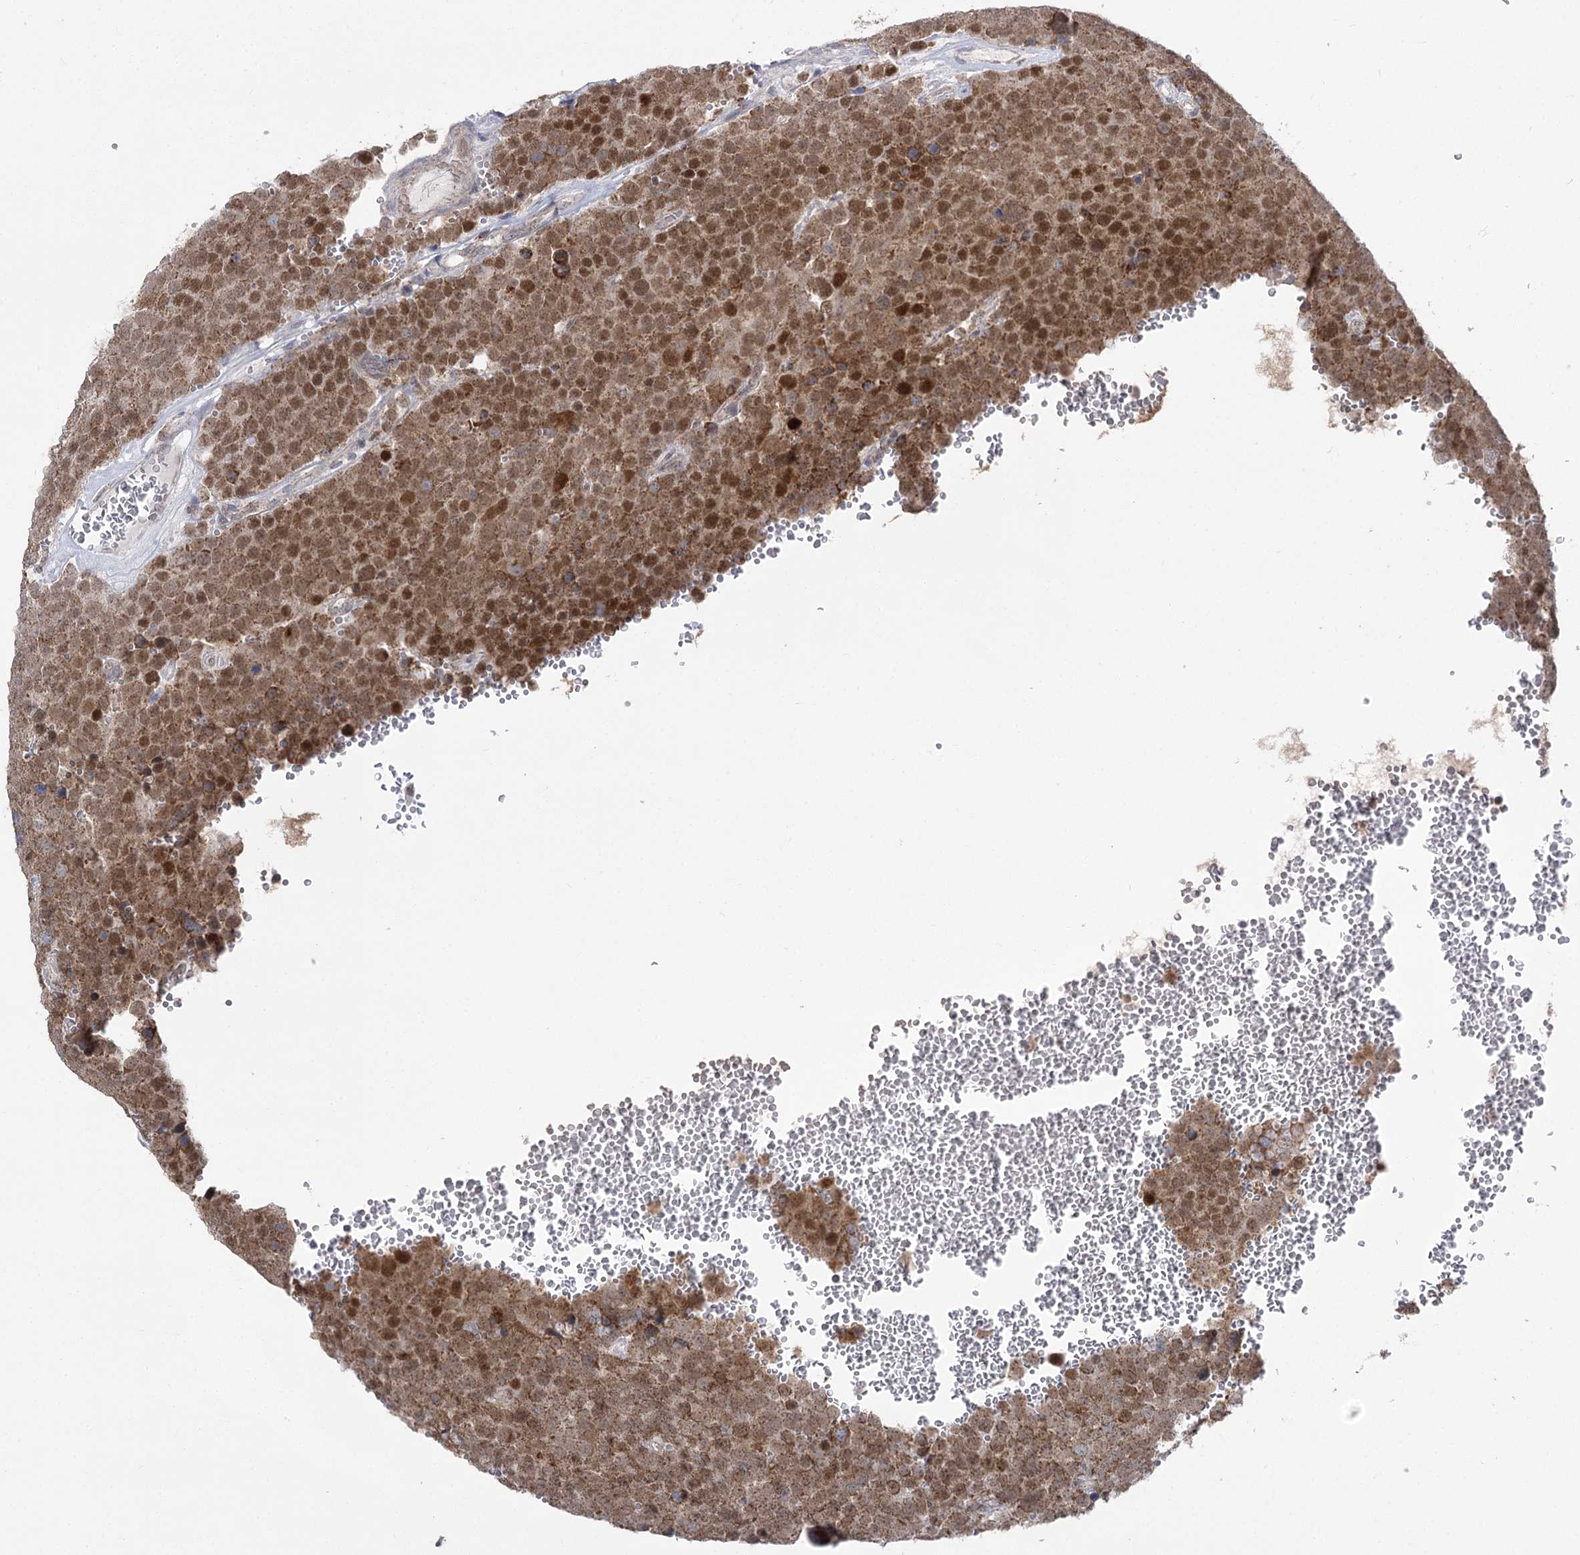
{"staining": {"intensity": "strong", "quantity": ">75%", "location": "nuclear"}, "tissue": "testis cancer", "cell_type": "Tumor cells", "image_type": "cancer", "snomed": [{"axis": "morphology", "description": "Seminoma, NOS"}, {"axis": "topography", "description": "Testis"}], "caption": "A high amount of strong nuclear expression is present in about >75% of tumor cells in testis seminoma tissue. Nuclei are stained in blue.", "gene": "SLC4A1AP", "patient": {"sex": "male", "age": 71}}